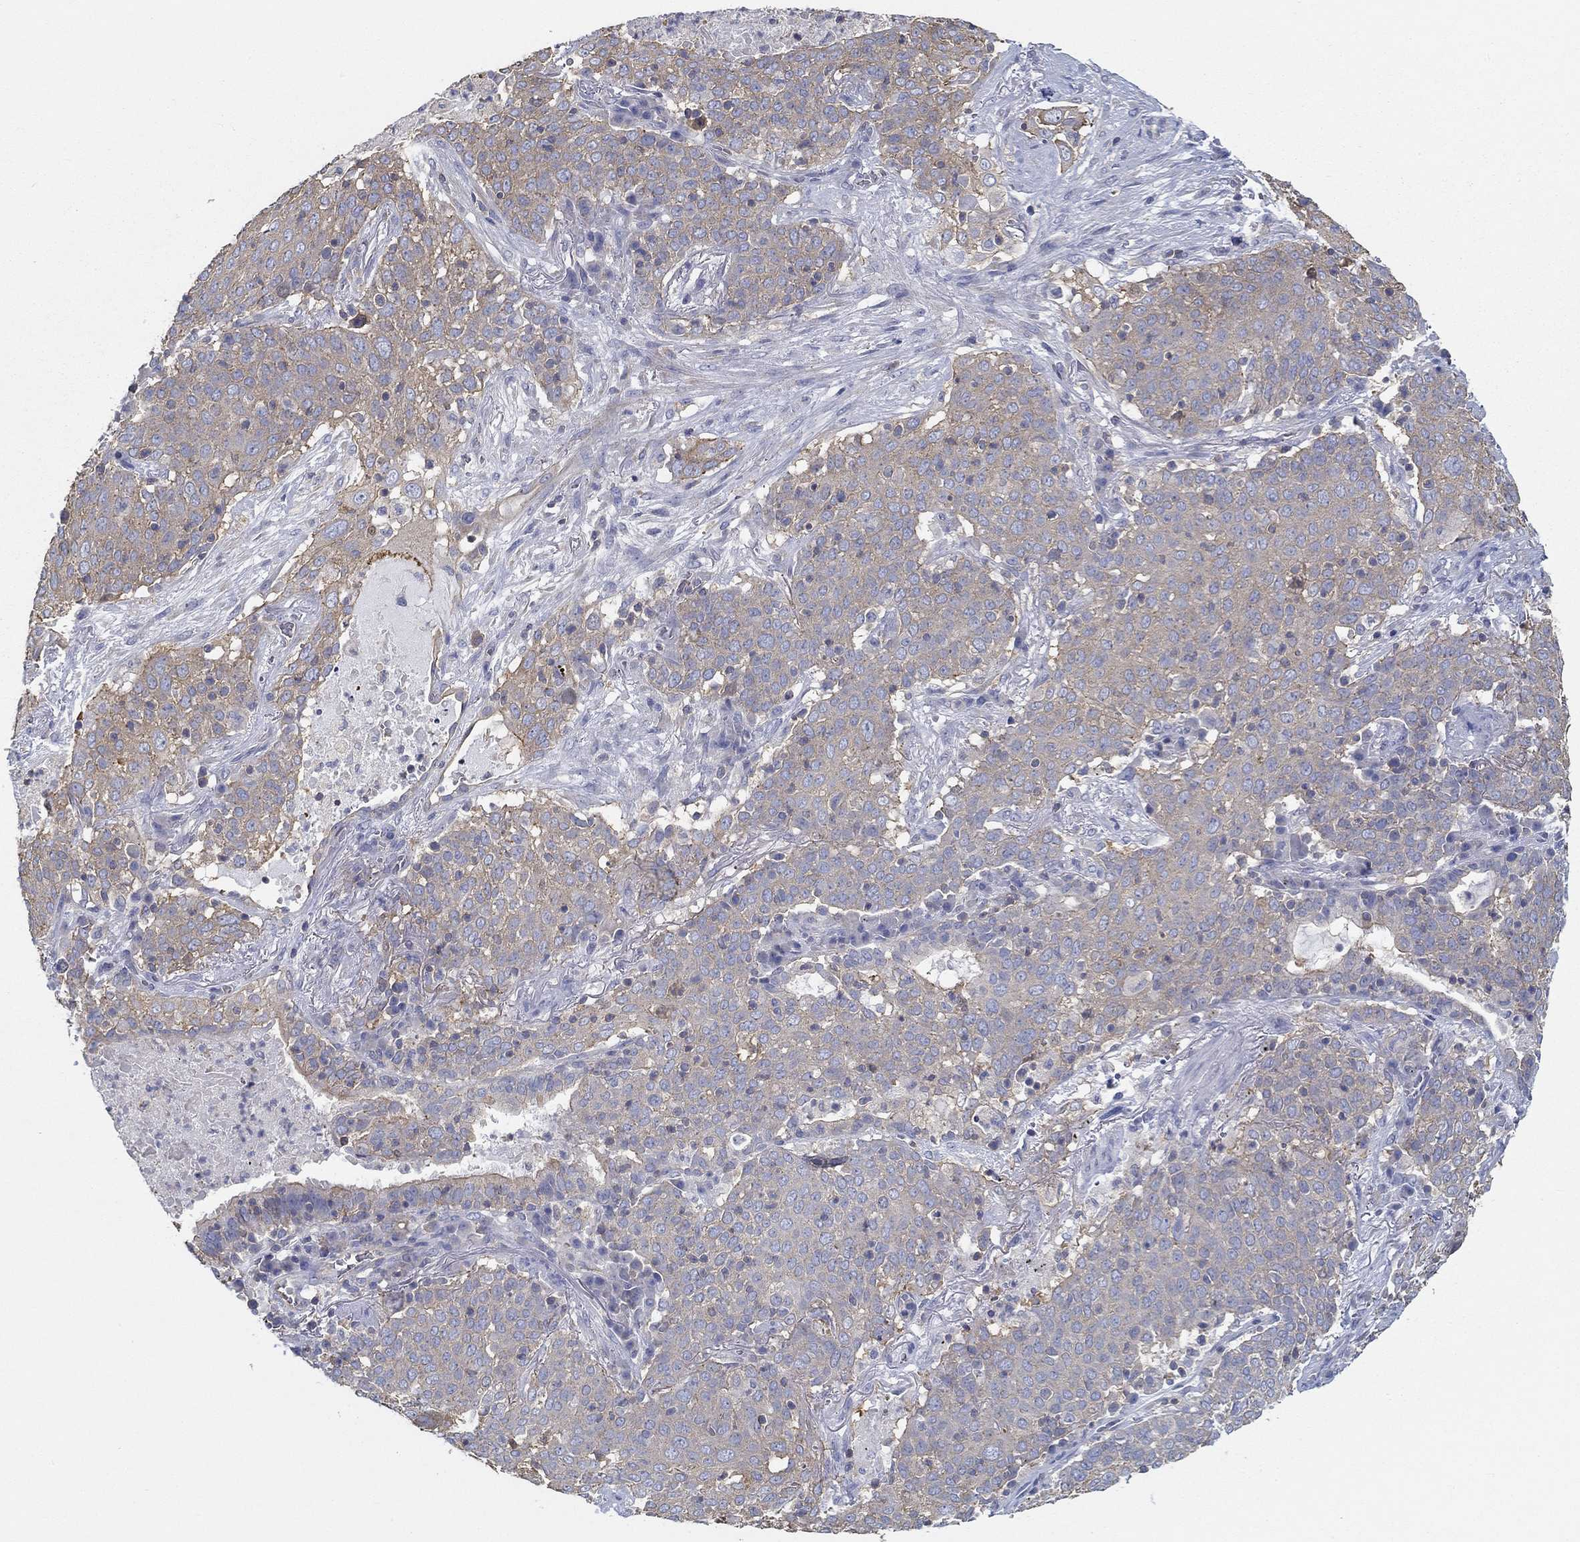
{"staining": {"intensity": "weak", "quantity": "25%-75%", "location": "cytoplasmic/membranous"}, "tissue": "lung cancer", "cell_type": "Tumor cells", "image_type": "cancer", "snomed": [{"axis": "morphology", "description": "Squamous cell carcinoma, NOS"}, {"axis": "topography", "description": "Lung"}], "caption": "Lung cancer was stained to show a protein in brown. There is low levels of weak cytoplasmic/membranous staining in about 25%-75% of tumor cells. The staining is performed using DAB (3,3'-diaminobenzidine) brown chromogen to label protein expression. The nuclei are counter-stained blue using hematoxylin.", "gene": "BBOF1", "patient": {"sex": "male", "age": 82}}